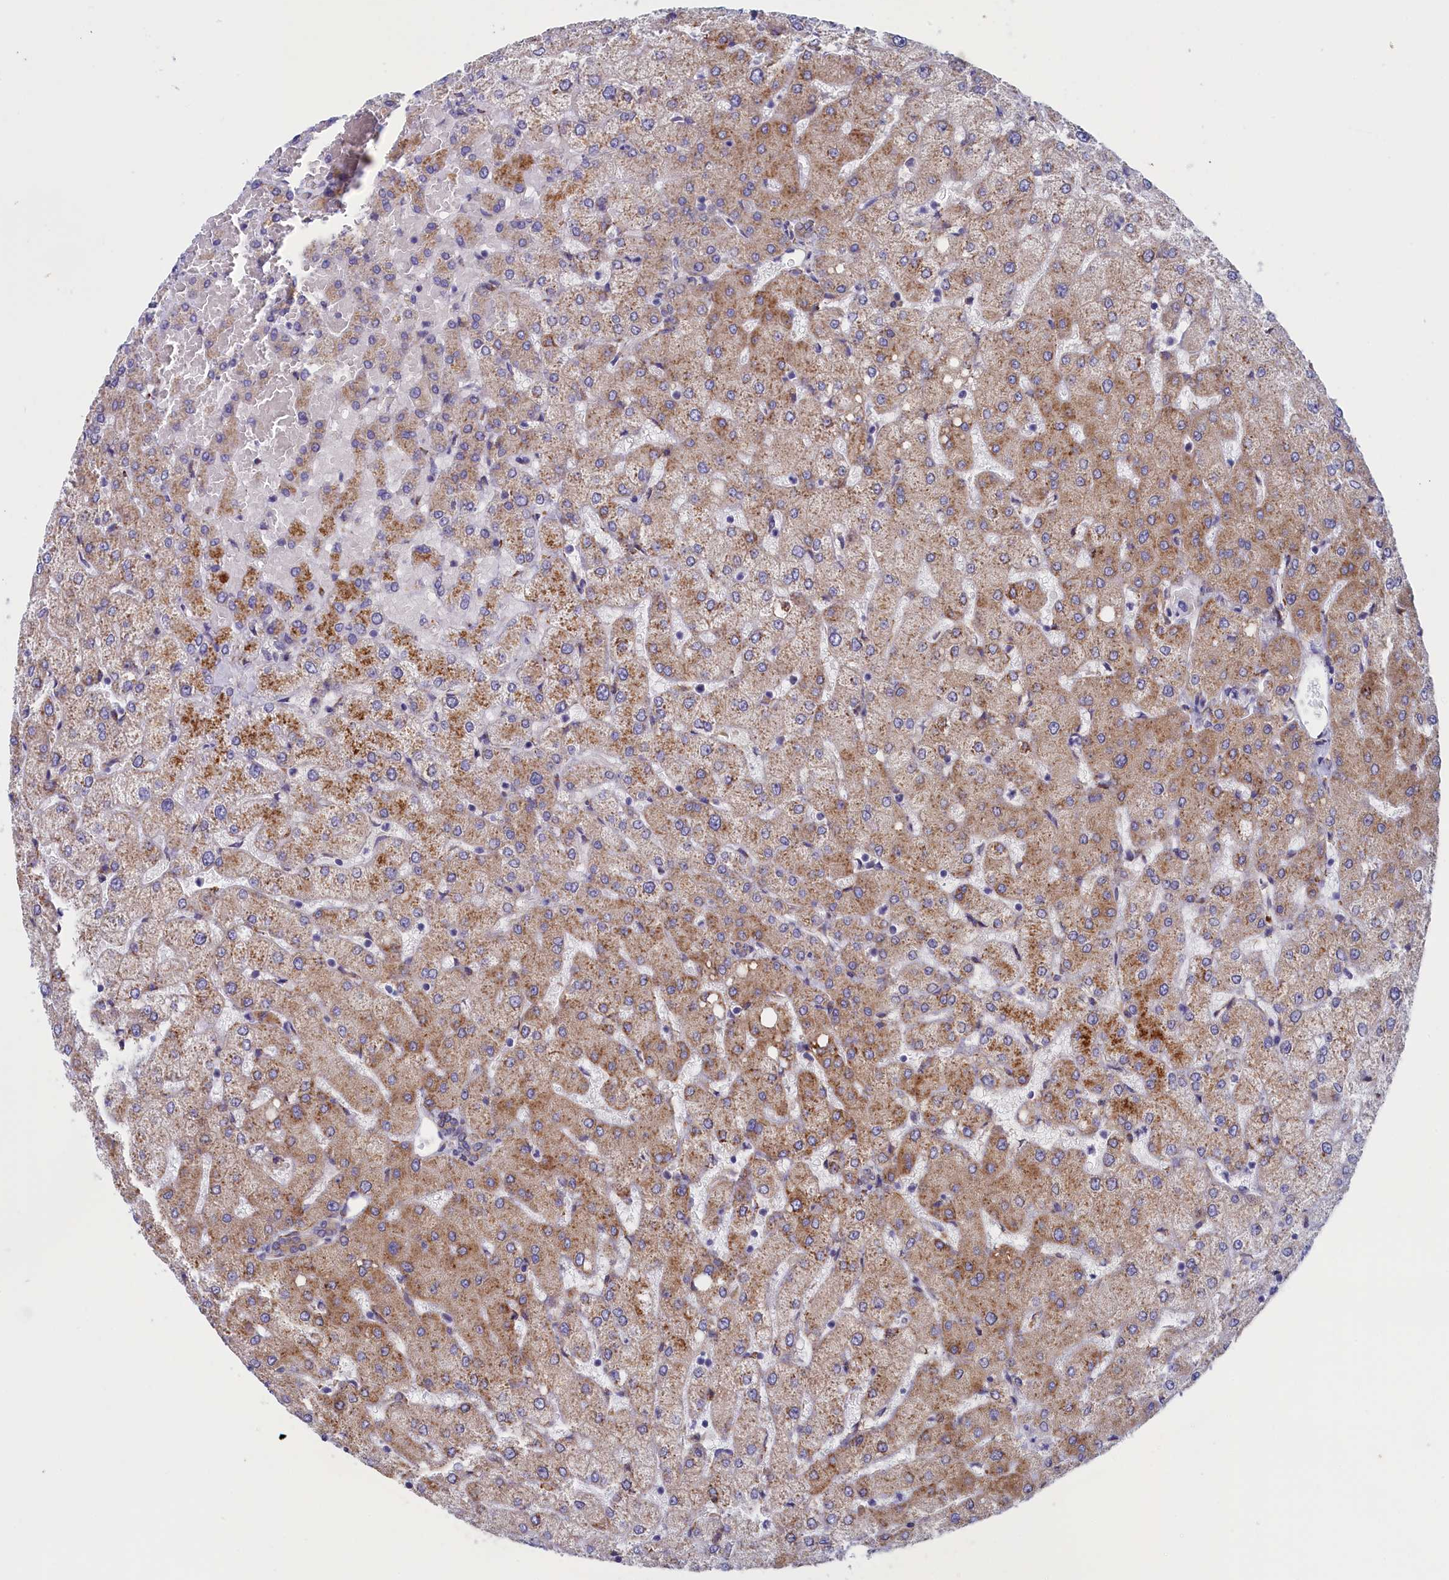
{"staining": {"intensity": "negative", "quantity": "none", "location": "none"}, "tissue": "liver", "cell_type": "Cholangiocytes", "image_type": "normal", "snomed": [{"axis": "morphology", "description": "Normal tissue, NOS"}, {"axis": "topography", "description": "Liver"}], "caption": "This photomicrograph is of unremarkable liver stained with immunohistochemistry (IHC) to label a protein in brown with the nuclei are counter-stained blue. There is no expression in cholangiocytes. The staining was performed using DAB to visualize the protein expression in brown, while the nuclei were stained in blue with hematoxylin (Magnification: 20x).", "gene": "CCDC68", "patient": {"sex": "female", "age": 54}}